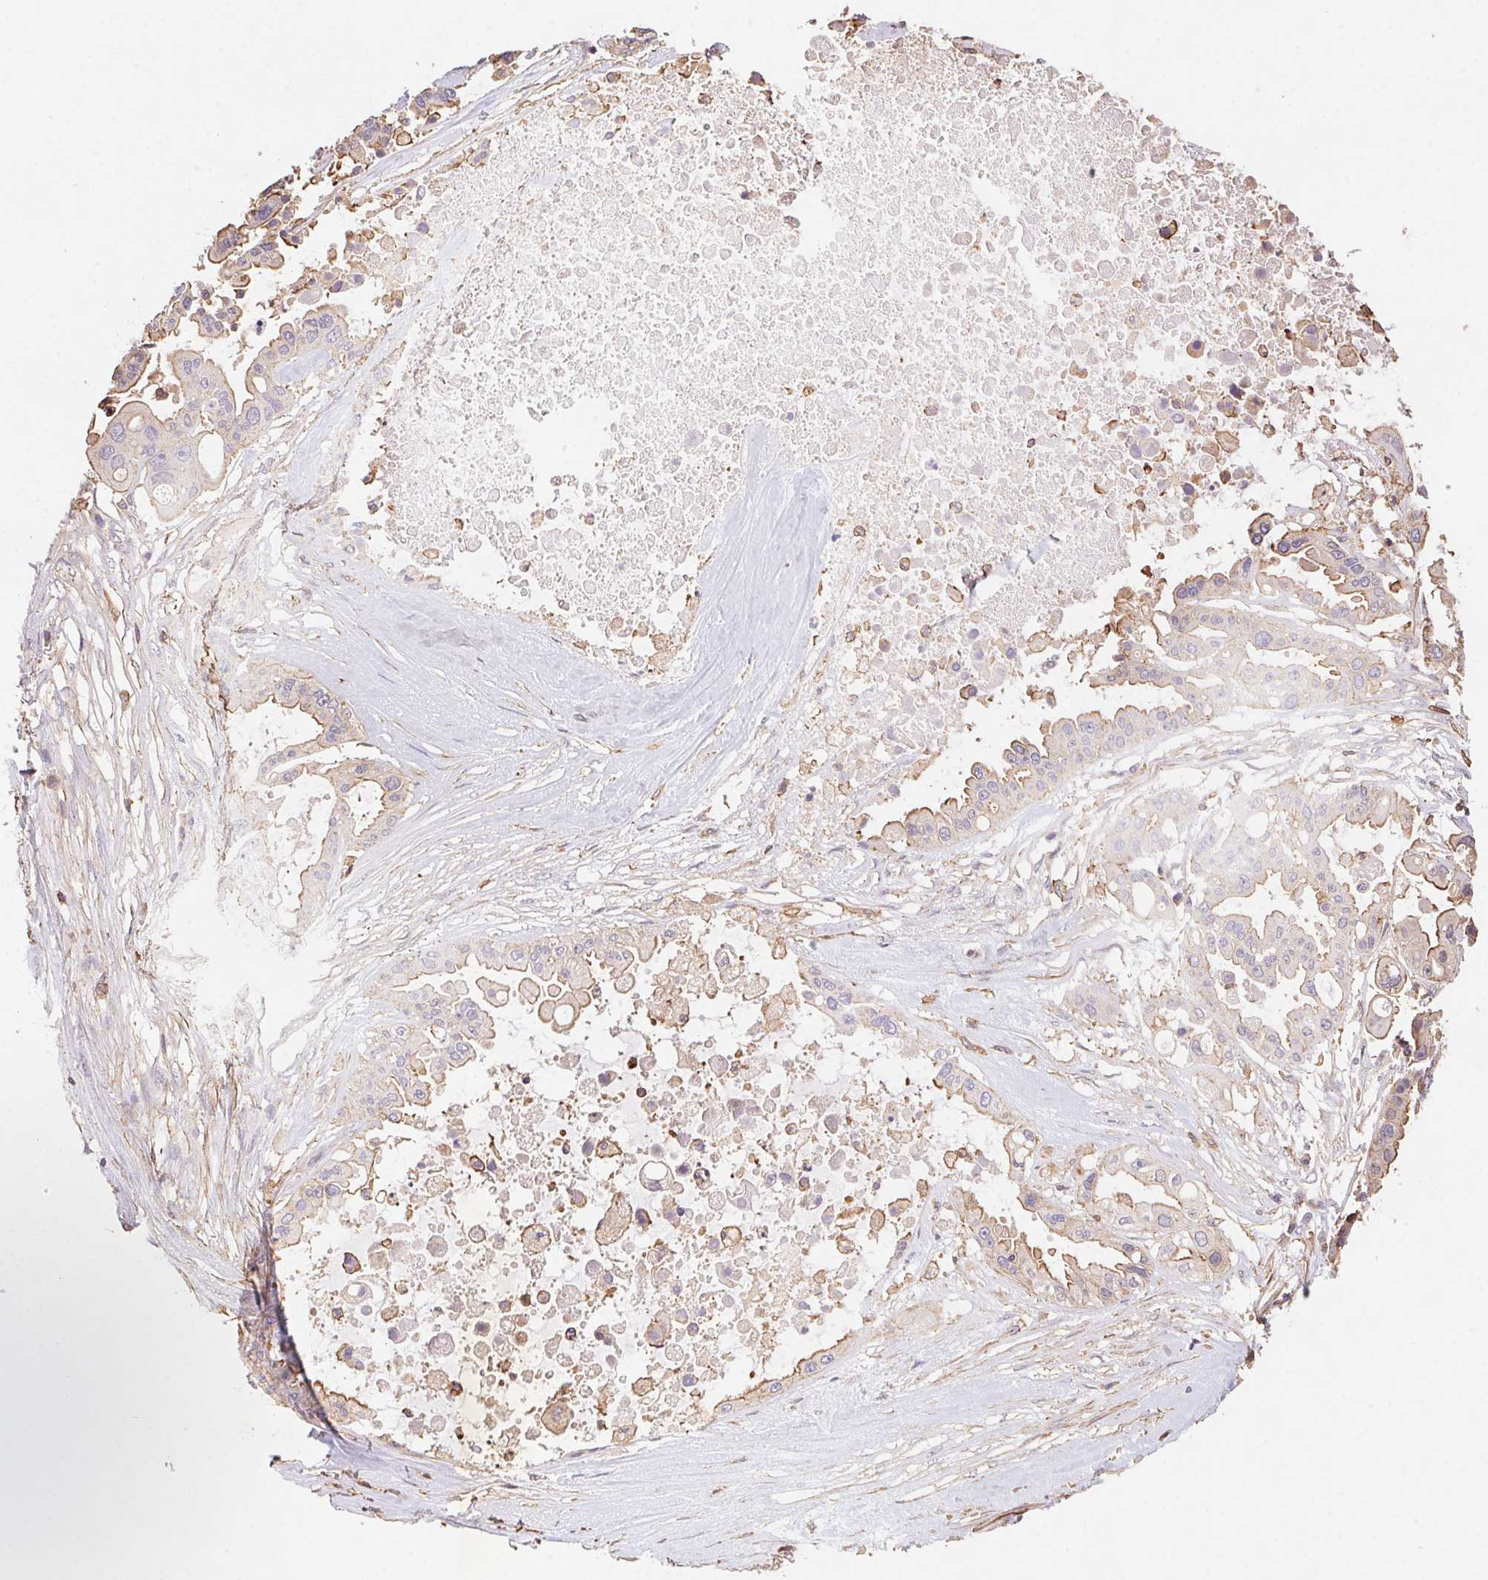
{"staining": {"intensity": "weak", "quantity": "25%-75%", "location": "cytoplasmic/membranous"}, "tissue": "ovarian cancer", "cell_type": "Tumor cells", "image_type": "cancer", "snomed": [{"axis": "morphology", "description": "Cystadenocarcinoma, serous, NOS"}, {"axis": "topography", "description": "Ovary"}], "caption": "The image displays immunohistochemical staining of ovarian cancer (serous cystadenocarcinoma). There is weak cytoplasmic/membranous positivity is identified in about 25%-75% of tumor cells.", "gene": "ATG10", "patient": {"sex": "female", "age": 56}}